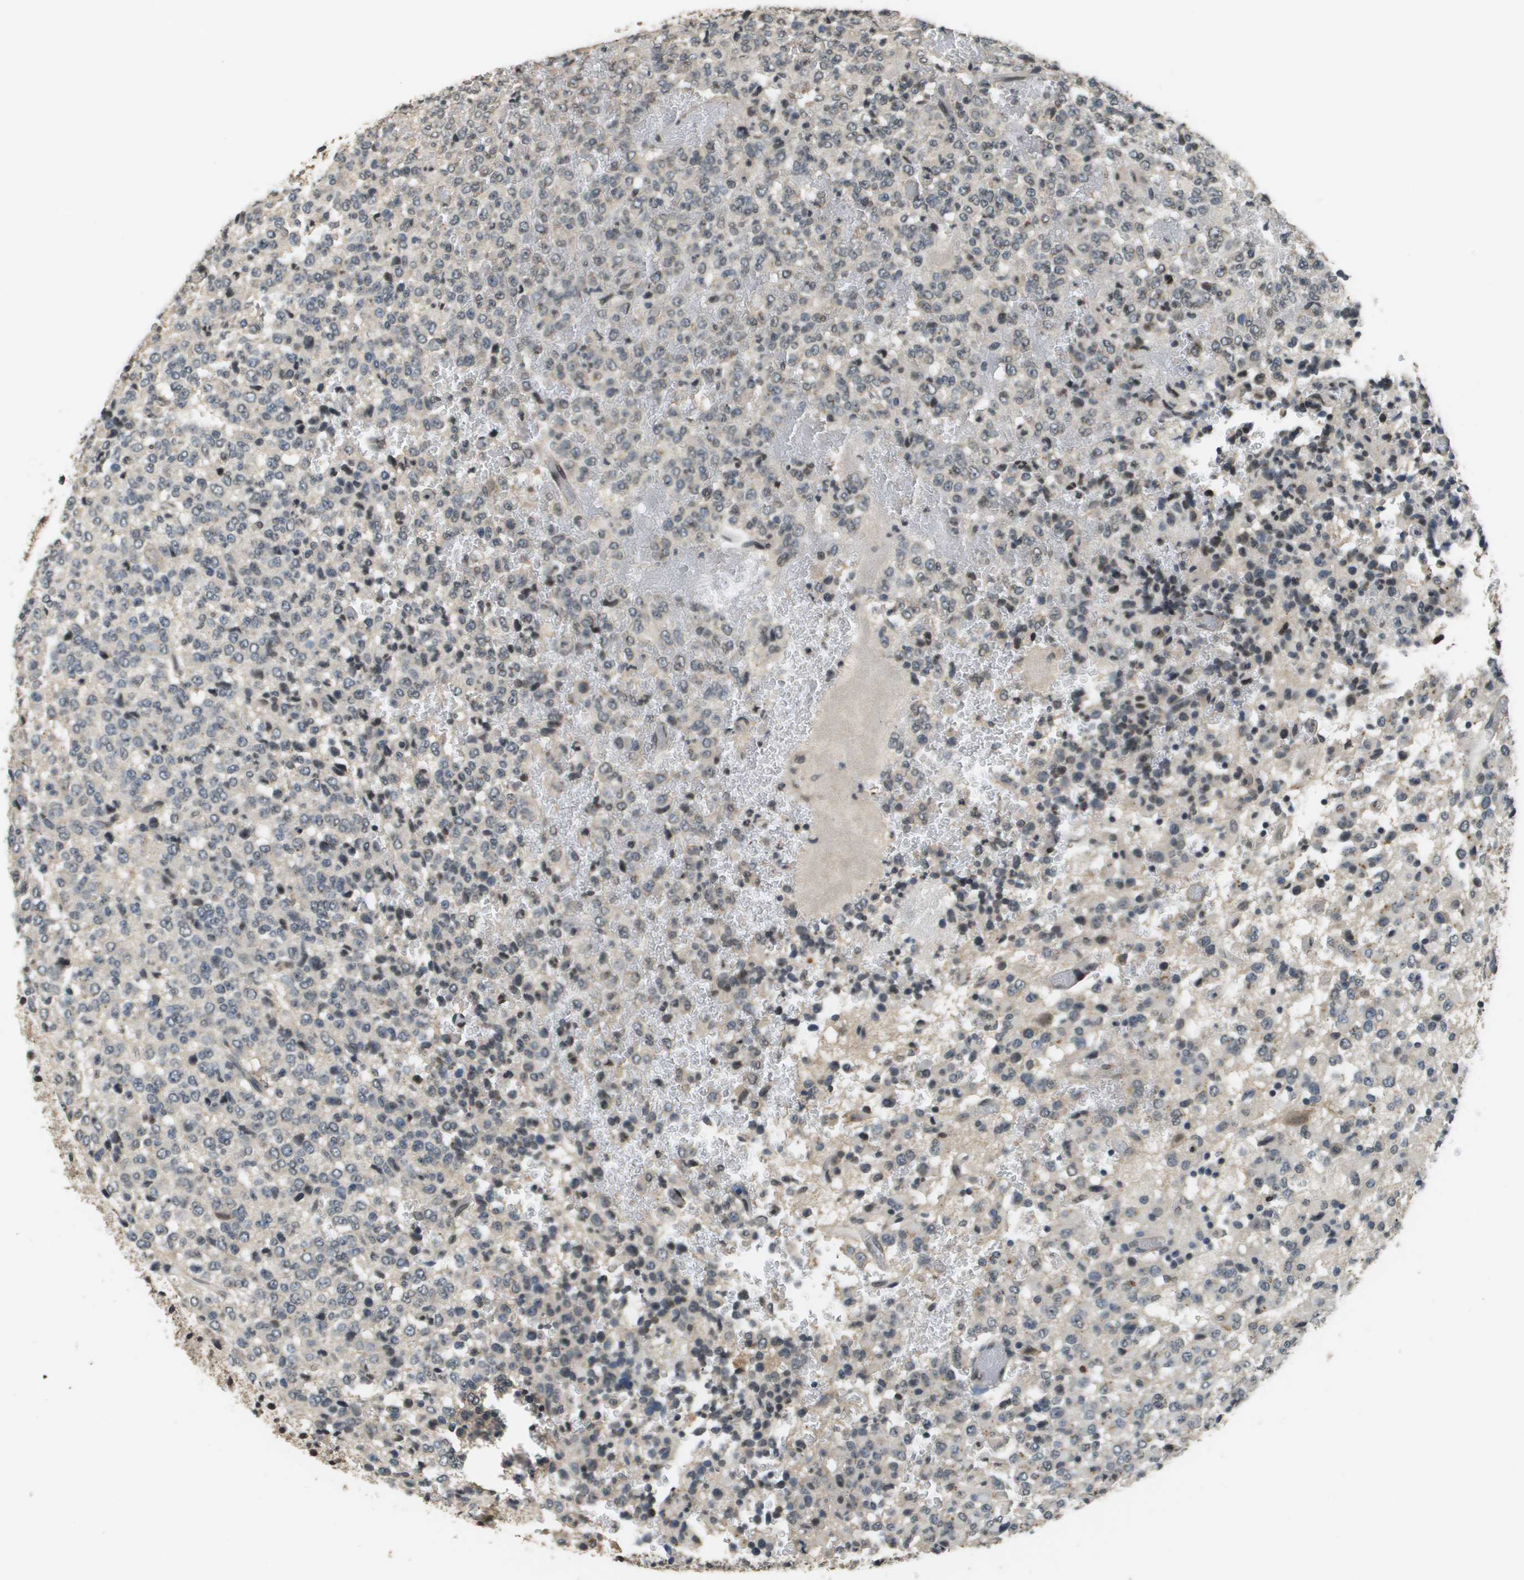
{"staining": {"intensity": "moderate", "quantity": "<25%", "location": "nuclear"}, "tissue": "glioma", "cell_type": "Tumor cells", "image_type": "cancer", "snomed": [{"axis": "morphology", "description": "Glioma, malignant, High grade"}, {"axis": "topography", "description": "pancreas cauda"}], "caption": "Moderate nuclear expression is identified in about <25% of tumor cells in glioma. (DAB IHC with brightfield microscopy, high magnification).", "gene": "FANCC", "patient": {"sex": "male", "age": 60}}